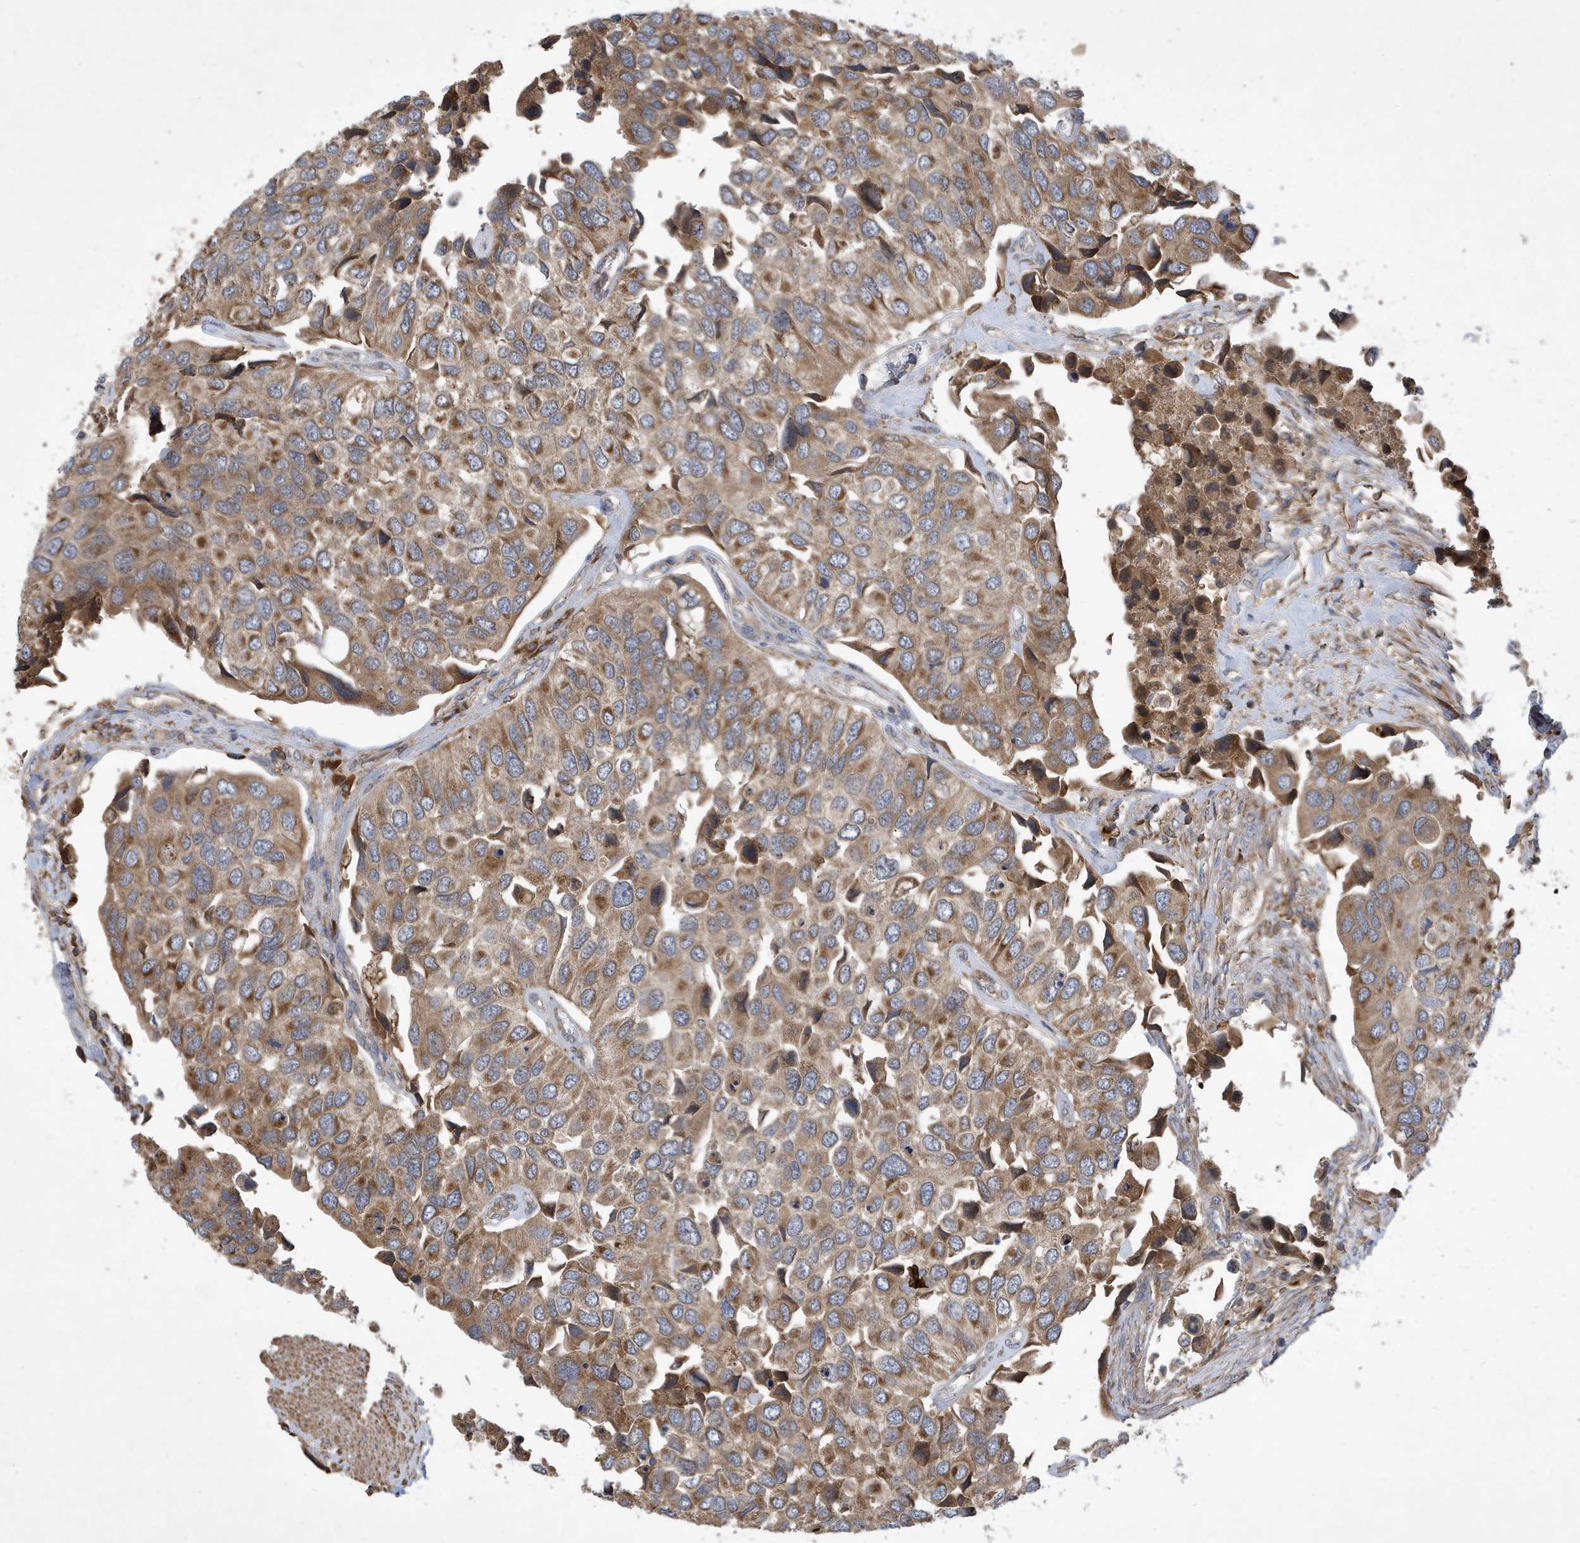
{"staining": {"intensity": "strong", "quantity": "25%-75%", "location": "cytoplasmic/membranous"}, "tissue": "urothelial cancer", "cell_type": "Tumor cells", "image_type": "cancer", "snomed": [{"axis": "morphology", "description": "Urothelial carcinoma, High grade"}, {"axis": "topography", "description": "Urinary bladder"}], "caption": "Immunohistochemistry (IHC) staining of urothelial carcinoma (high-grade), which displays high levels of strong cytoplasmic/membranous positivity in approximately 25%-75% of tumor cells indicating strong cytoplasmic/membranous protein positivity. The staining was performed using DAB (brown) for protein detection and nuclei were counterstained in hematoxylin (blue).", "gene": "STK19", "patient": {"sex": "male", "age": 74}}